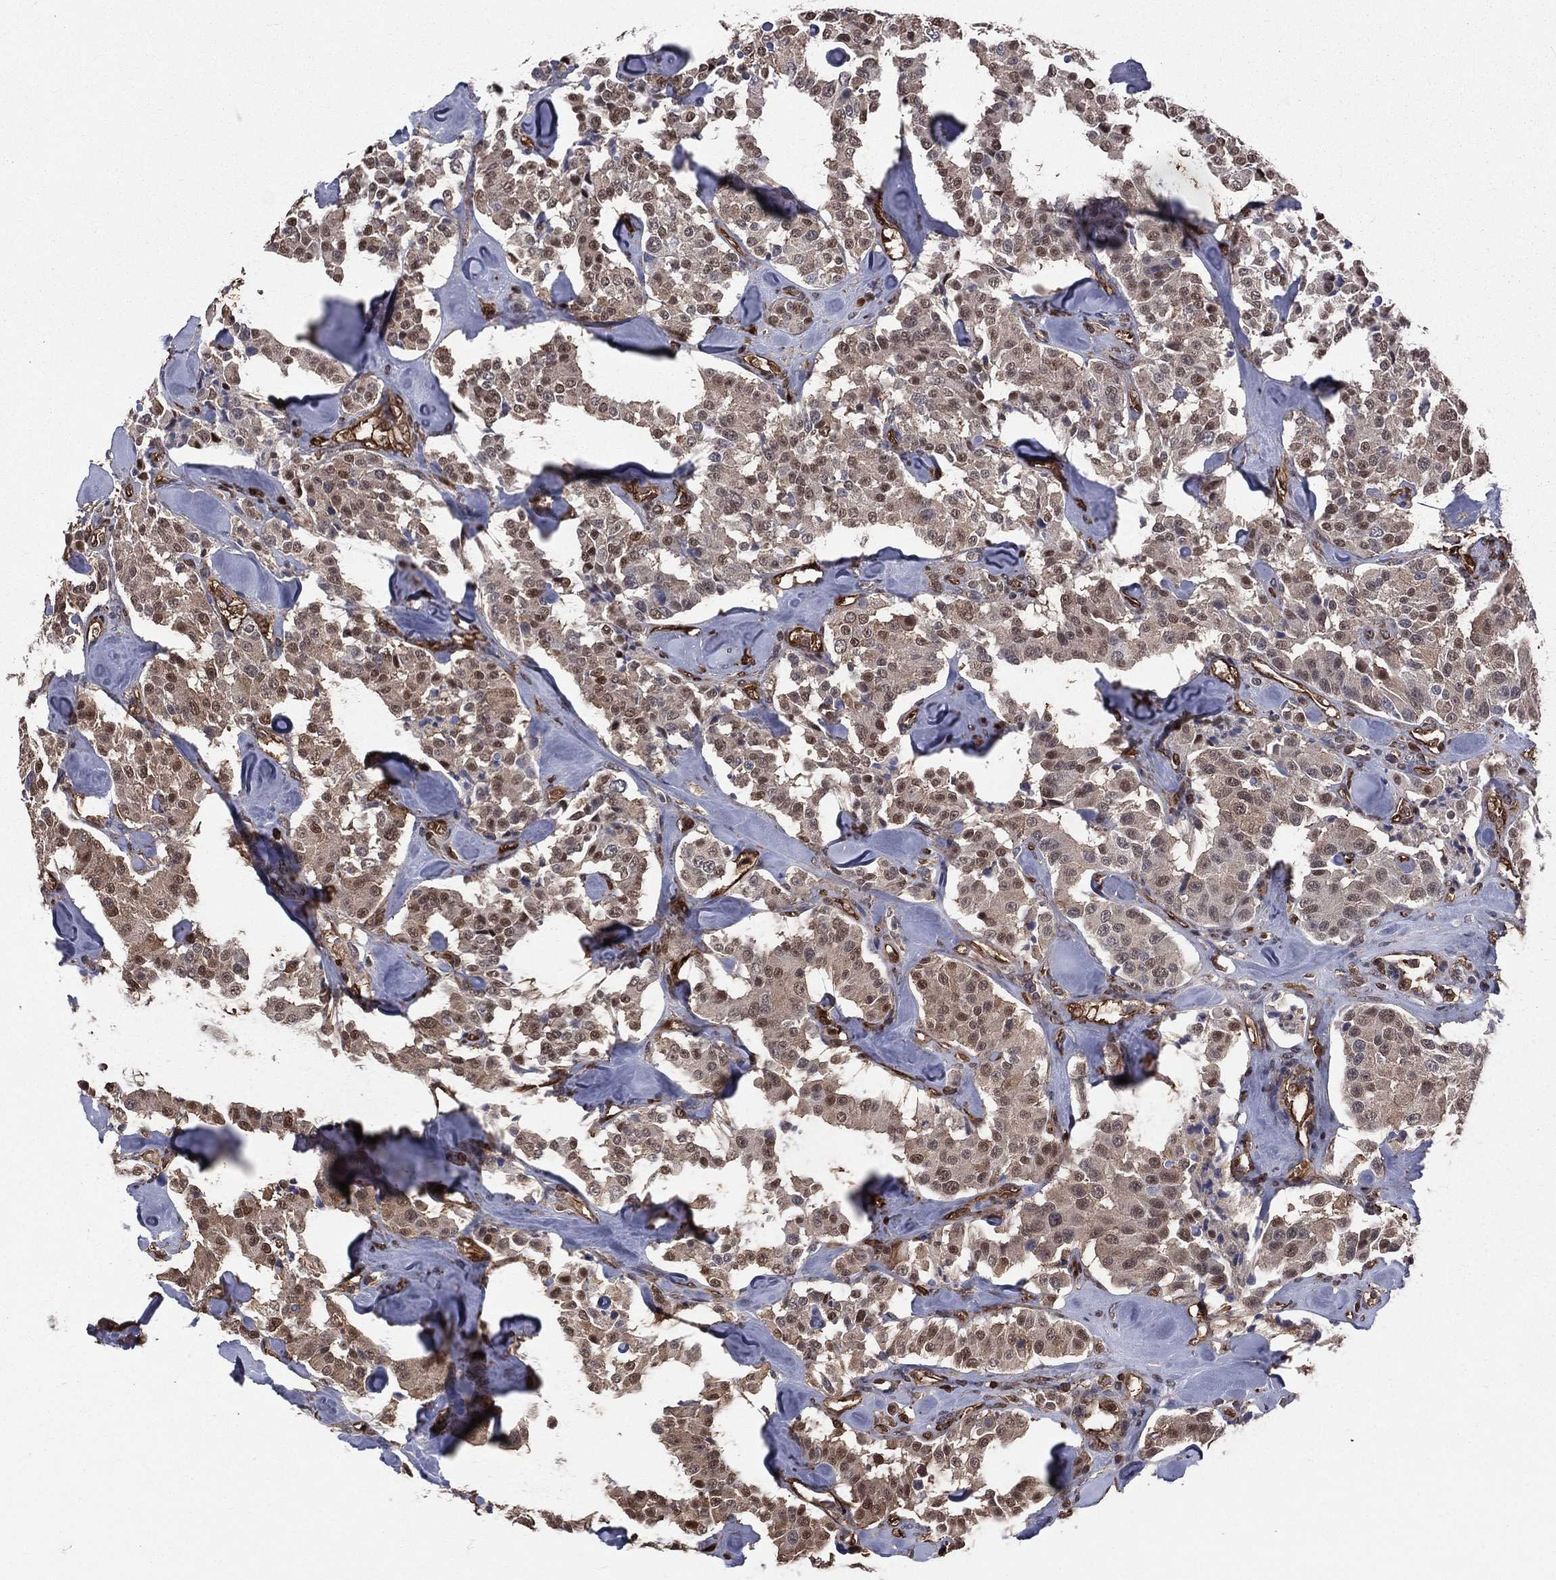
{"staining": {"intensity": "moderate", "quantity": "<25%", "location": "nuclear"}, "tissue": "carcinoid", "cell_type": "Tumor cells", "image_type": "cancer", "snomed": [{"axis": "morphology", "description": "Carcinoid, malignant, NOS"}, {"axis": "topography", "description": "Pancreas"}], "caption": "High-magnification brightfield microscopy of carcinoid stained with DAB (brown) and counterstained with hematoxylin (blue). tumor cells exhibit moderate nuclear staining is identified in about<25% of cells.", "gene": "TBC1D2", "patient": {"sex": "male", "age": 41}}